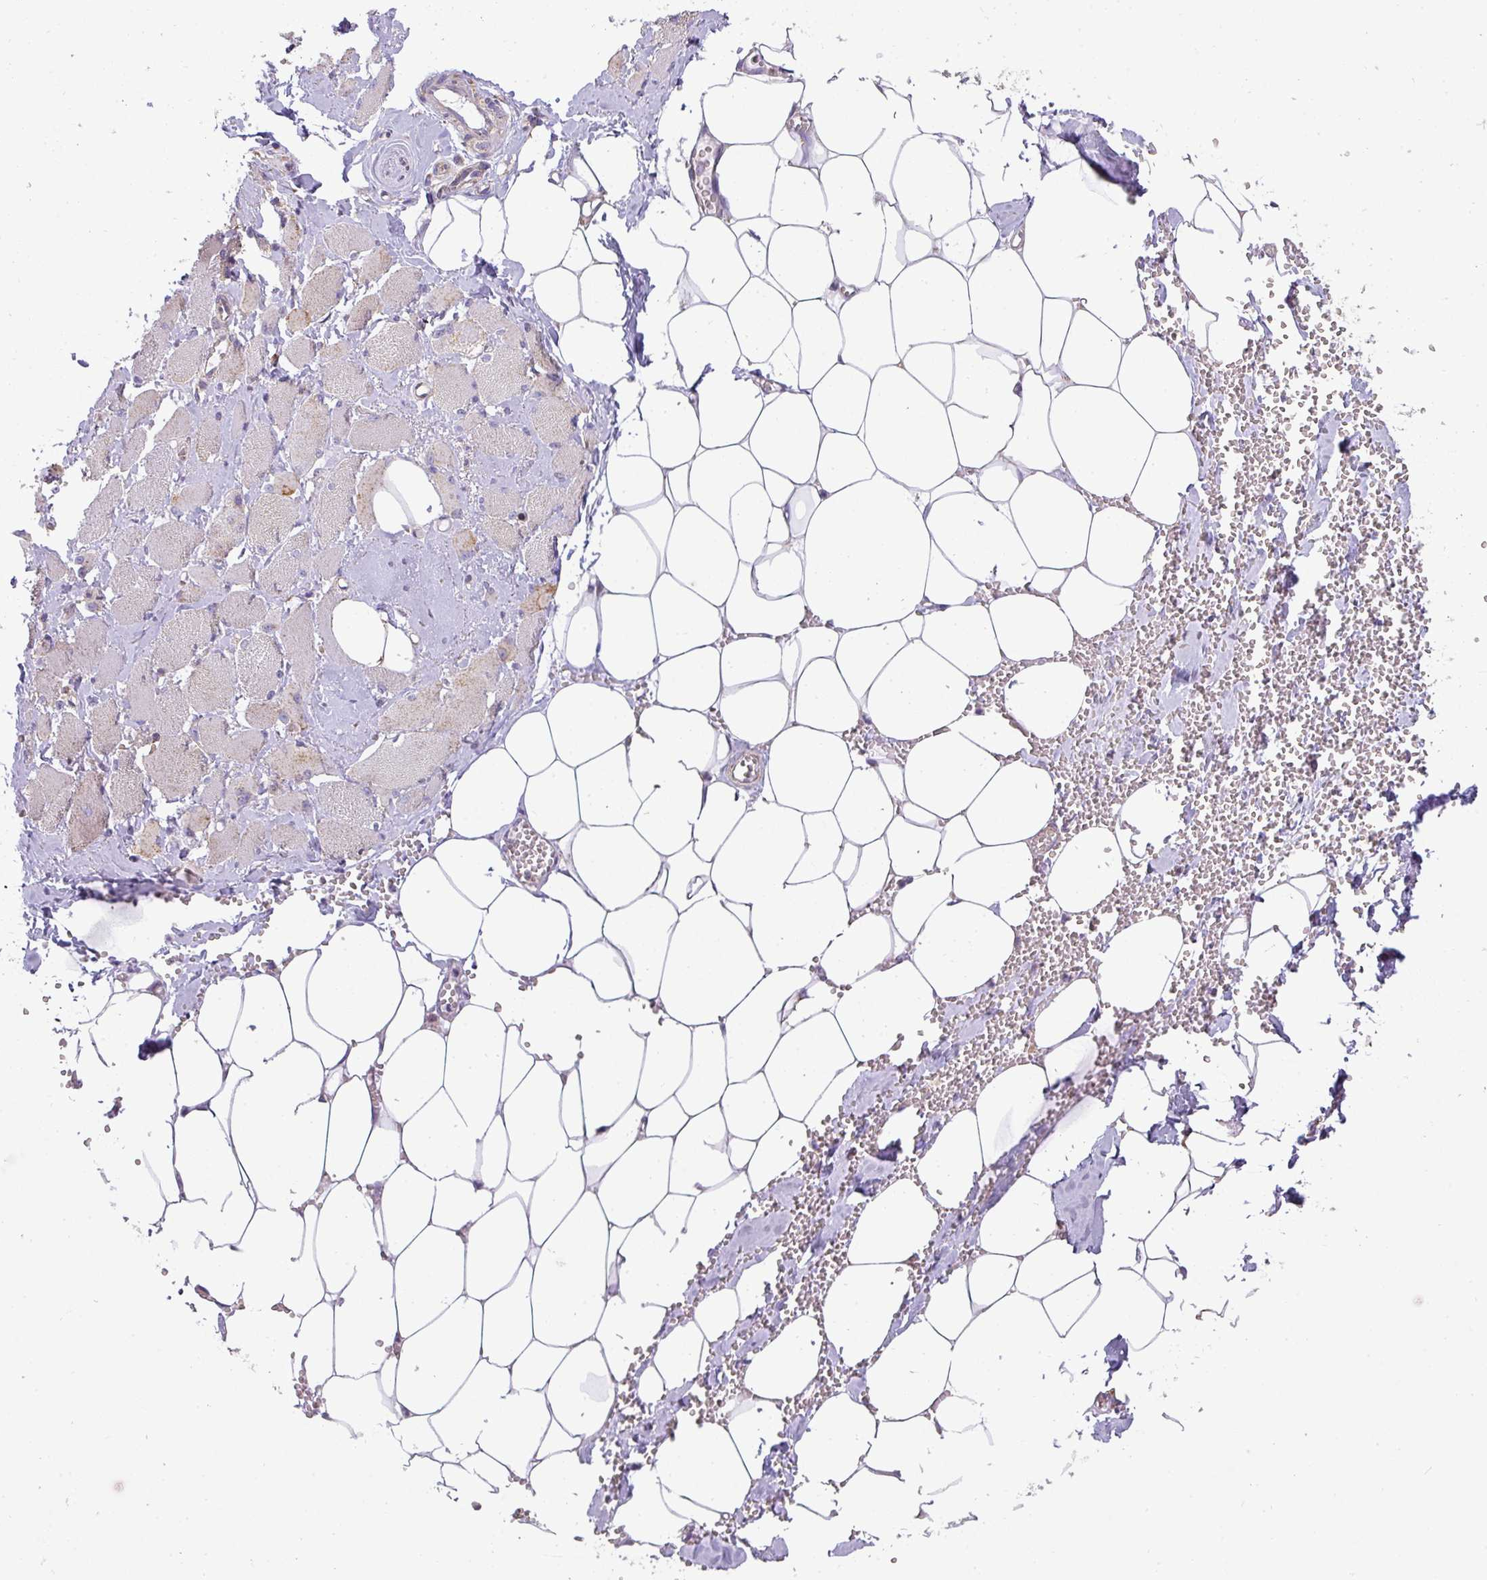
{"staining": {"intensity": "negative", "quantity": "none", "location": "none"}, "tissue": "skeletal muscle", "cell_type": "Myocytes", "image_type": "normal", "snomed": [{"axis": "morphology", "description": "Normal tissue, NOS"}, {"axis": "morphology", "description": "Basal cell carcinoma"}, {"axis": "topography", "description": "Skeletal muscle"}], "caption": "Immunohistochemistry (IHC) of unremarkable skeletal muscle exhibits no staining in myocytes. Nuclei are stained in blue.", "gene": "ZNF211", "patient": {"sex": "female", "age": 64}}